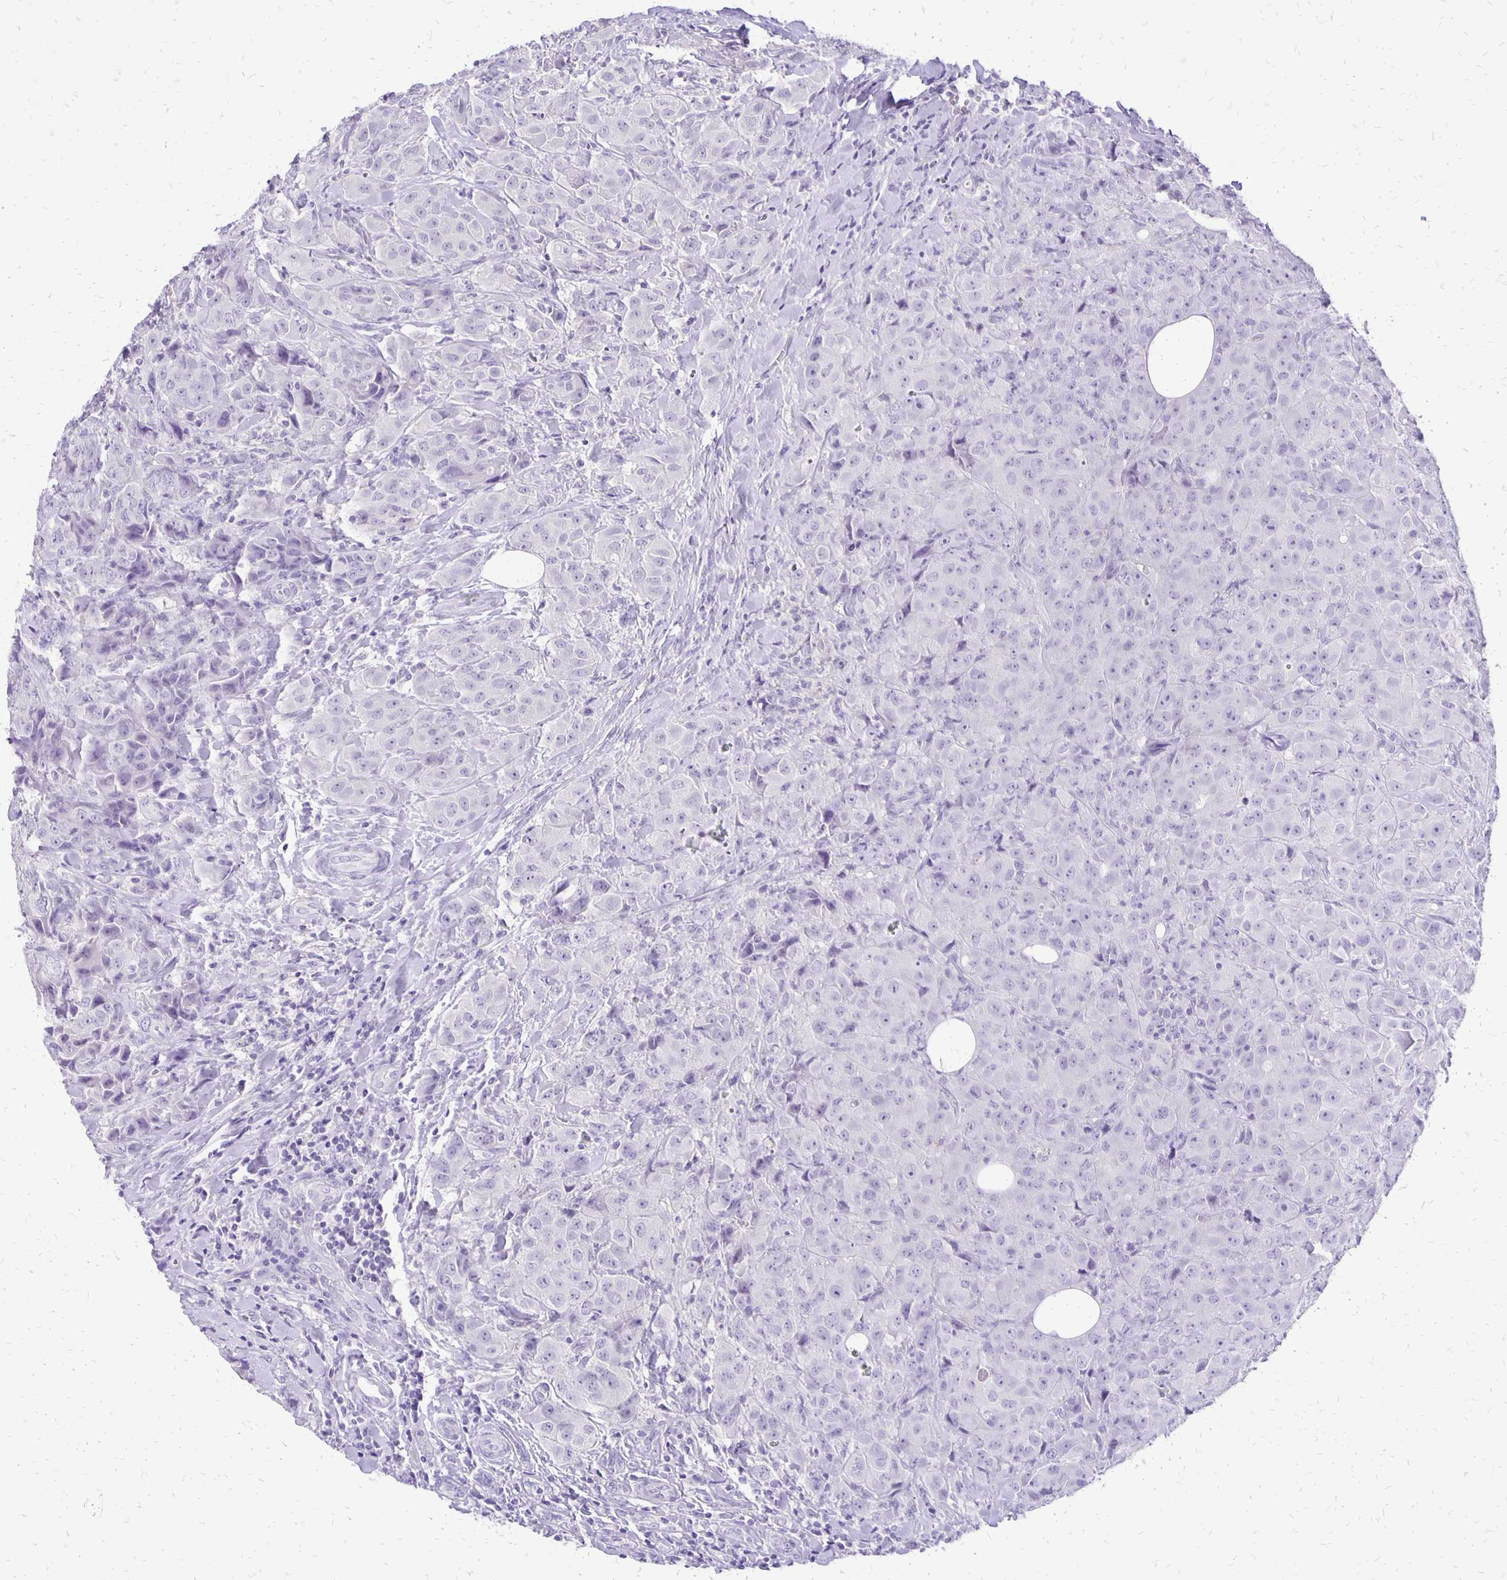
{"staining": {"intensity": "negative", "quantity": "none", "location": "none"}, "tissue": "breast cancer", "cell_type": "Tumor cells", "image_type": "cancer", "snomed": [{"axis": "morphology", "description": "Normal tissue, NOS"}, {"axis": "morphology", "description": "Duct carcinoma"}, {"axis": "topography", "description": "Breast"}], "caption": "A photomicrograph of human breast cancer is negative for staining in tumor cells. The staining was performed using DAB to visualize the protein expression in brown, while the nuclei were stained in blue with hematoxylin (Magnification: 20x).", "gene": "ANKRD45", "patient": {"sex": "female", "age": 43}}